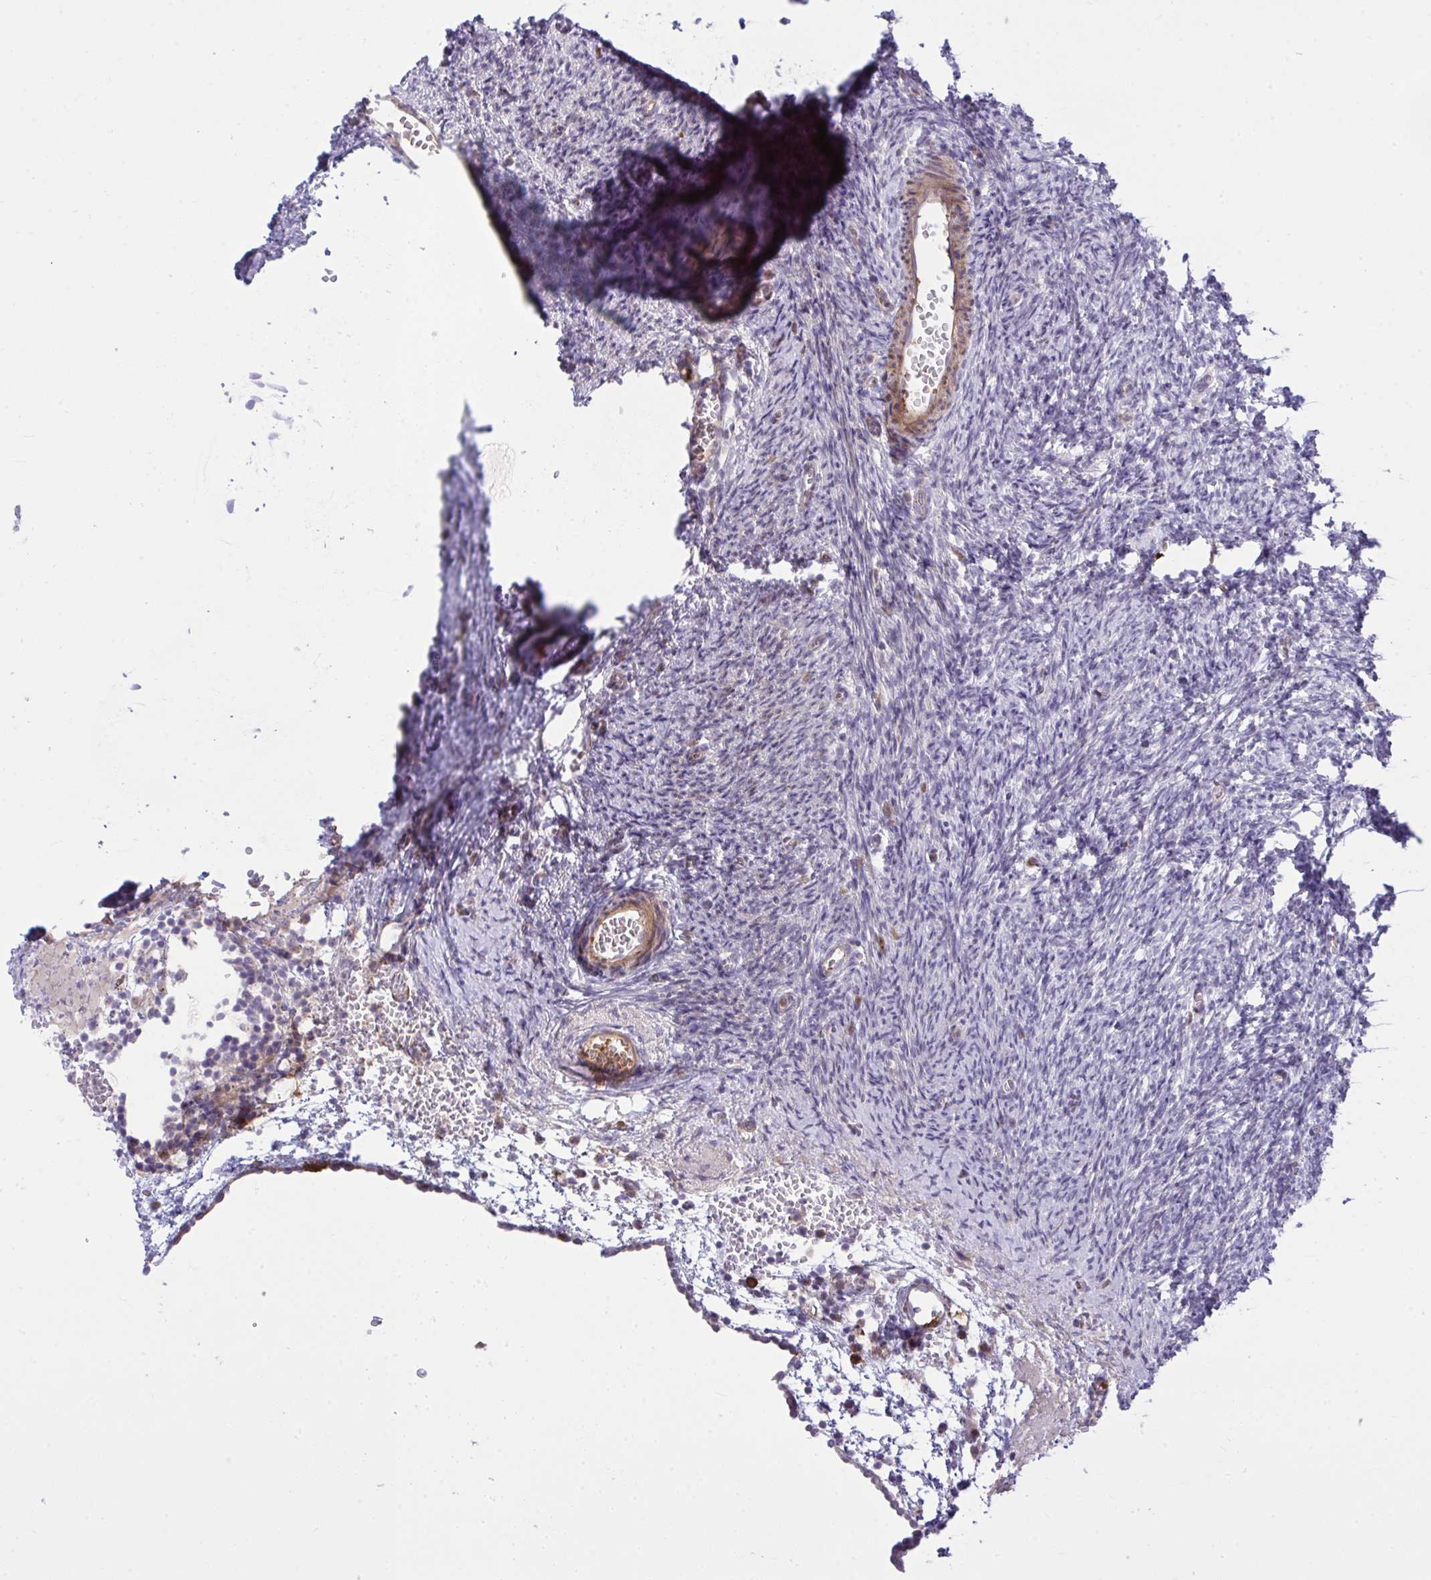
{"staining": {"intensity": "weak", "quantity": ">75%", "location": "cytoplasmic/membranous"}, "tissue": "ovary", "cell_type": "Follicle cells", "image_type": "normal", "snomed": [{"axis": "morphology", "description": "Normal tissue, NOS"}, {"axis": "topography", "description": "Ovary"}], "caption": "Immunohistochemical staining of normal ovary demonstrates low levels of weak cytoplasmic/membranous expression in approximately >75% of follicle cells.", "gene": "PIGZ", "patient": {"sex": "female", "age": 41}}